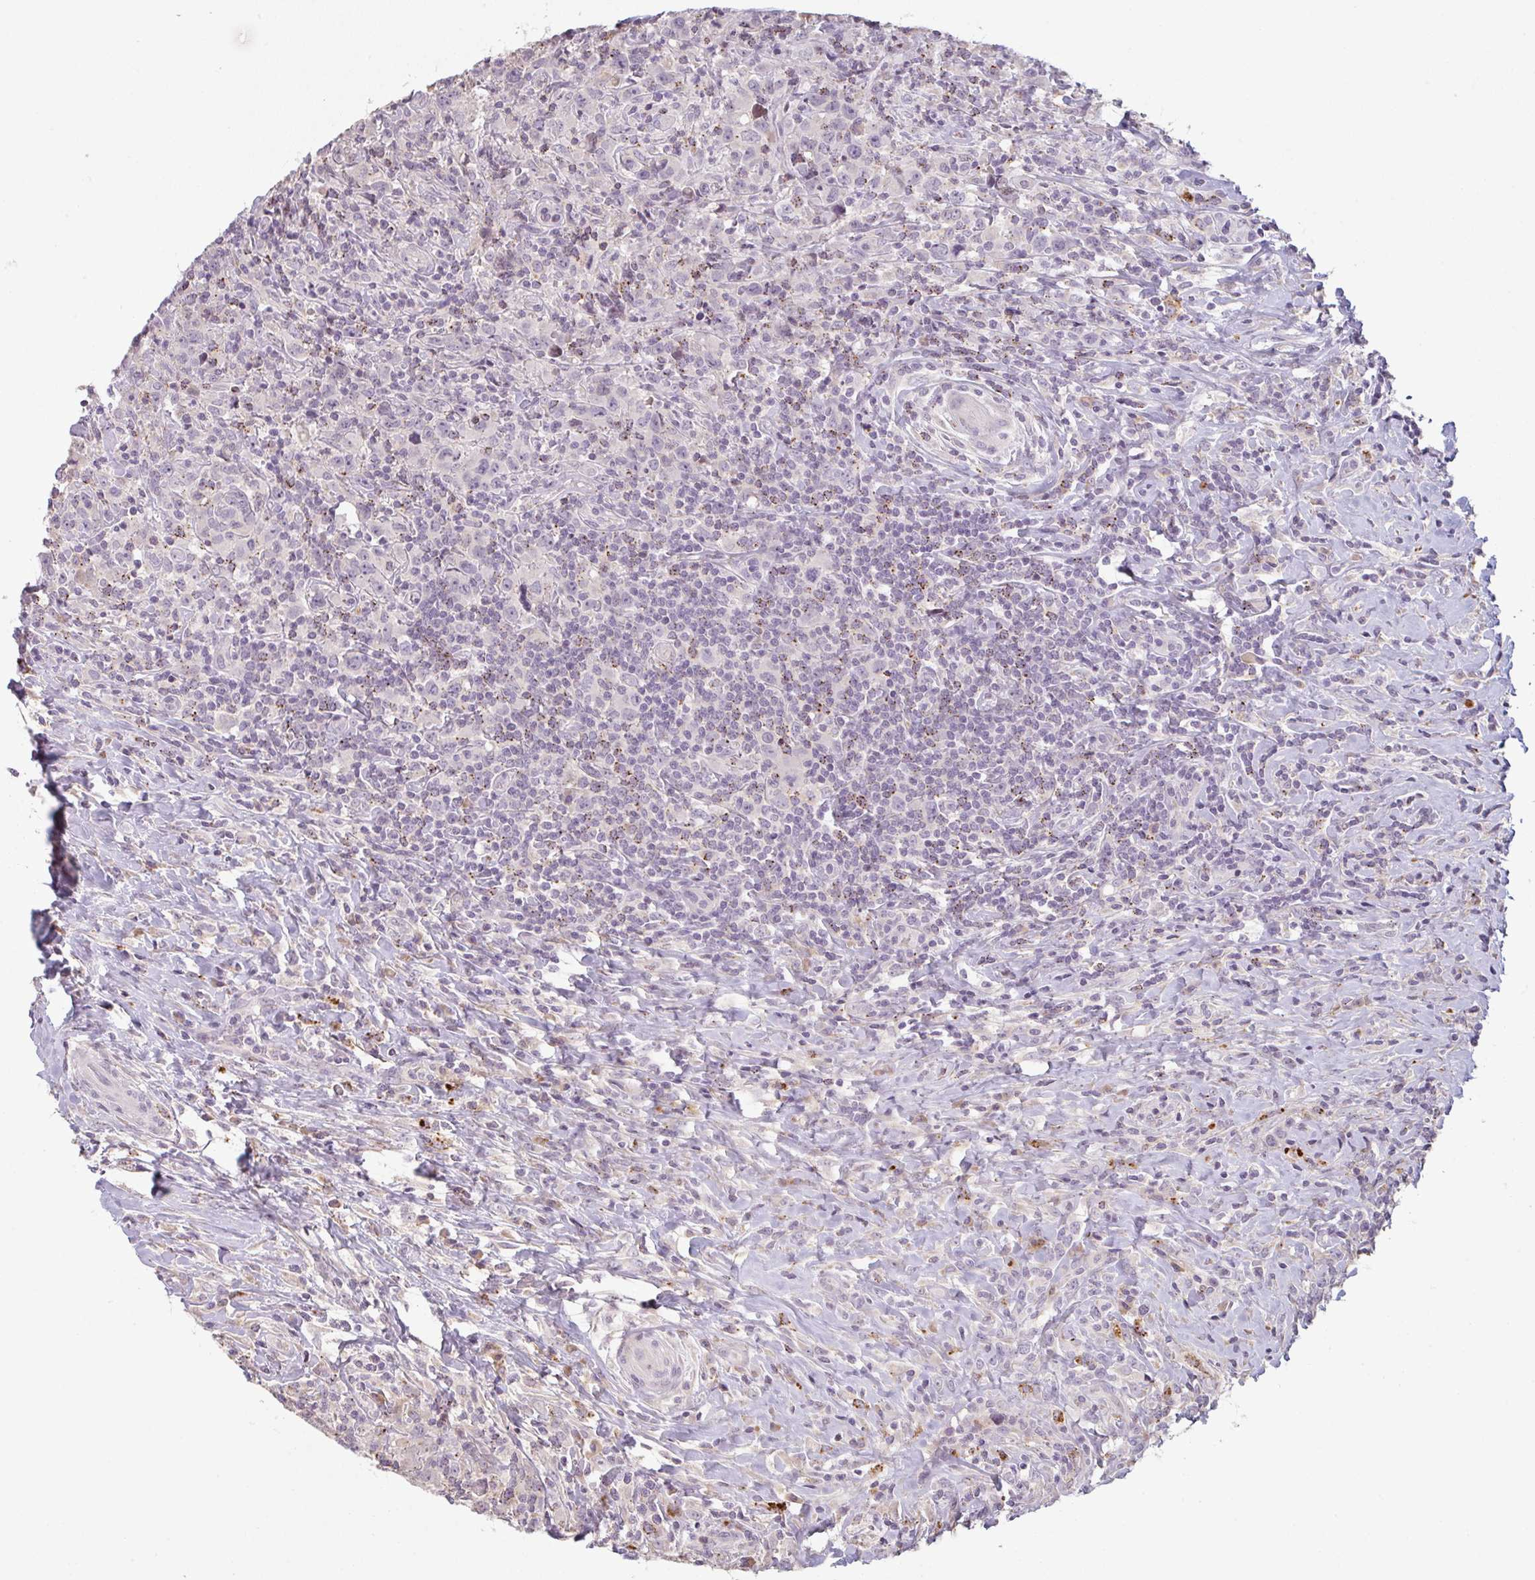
{"staining": {"intensity": "negative", "quantity": "none", "location": "none"}, "tissue": "lymphoma", "cell_type": "Tumor cells", "image_type": "cancer", "snomed": [{"axis": "morphology", "description": "Hodgkin's disease, NOS"}, {"axis": "topography", "description": "Lymph node"}], "caption": "Immunohistochemistry (IHC) micrograph of human lymphoma stained for a protein (brown), which displays no staining in tumor cells.", "gene": "TMEM237", "patient": {"sex": "female", "age": 18}}